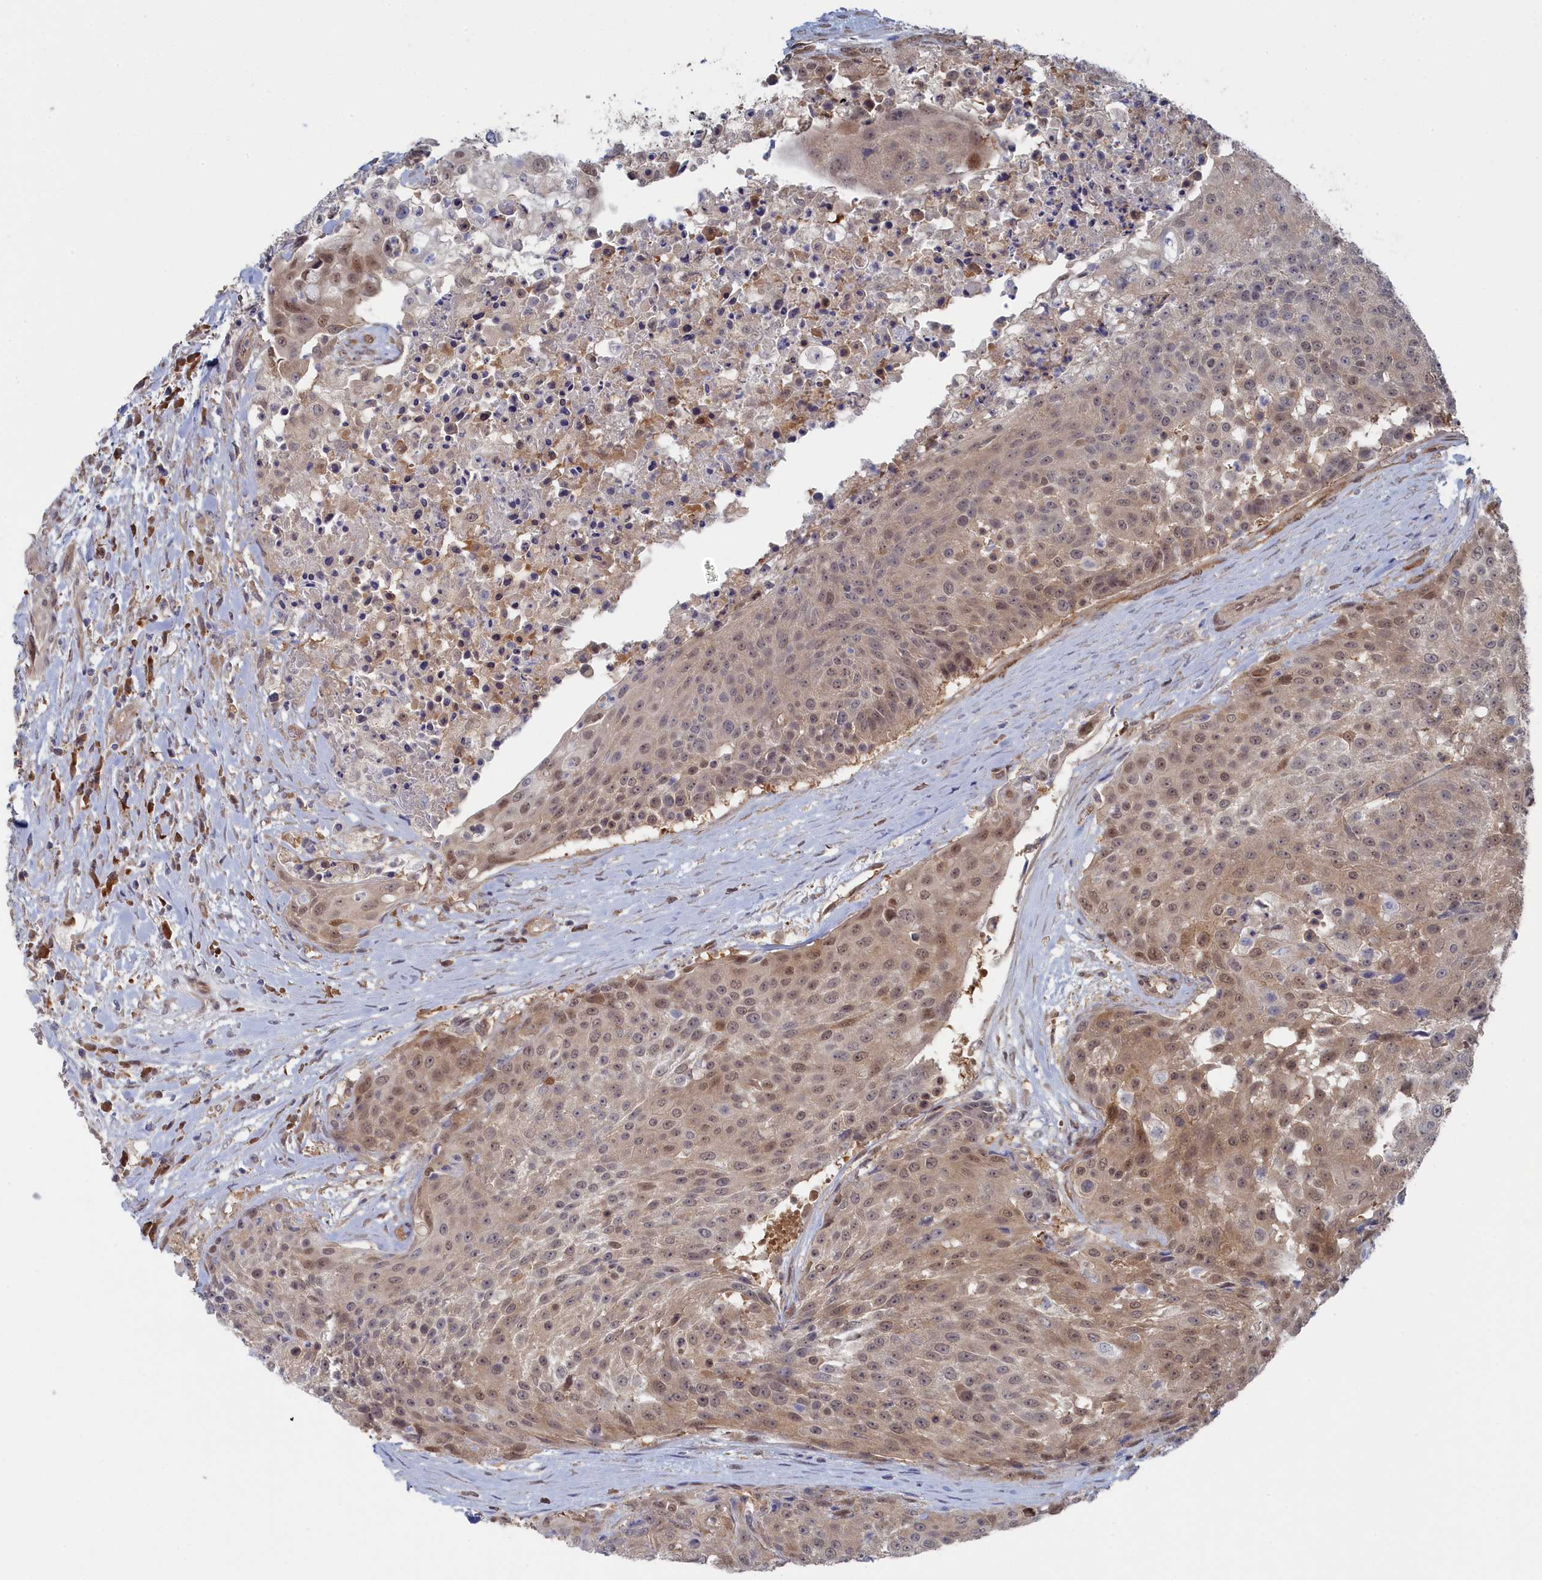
{"staining": {"intensity": "moderate", "quantity": "25%-75%", "location": "cytoplasmic/membranous,nuclear"}, "tissue": "urothelial cancer", "cell_type": "Tumor cells", "image_type": "cancer", "snomed": [{"axis": "morphology", "description": "Urothelial carcinoma, High grade"}, {"axis": "topography", "description": "Urinary bladder"}], "caption": "DAB immunohistochemical staining of urothelial cancer shows moderate cytoplasmic/membranous and nuclear protein staining in approximately 25%-75% of tumor cells. (IHC, brightfield microscopy, high magnification).", "gene": "IRGQ", "patient": {"sex": "female", "age": 63}}